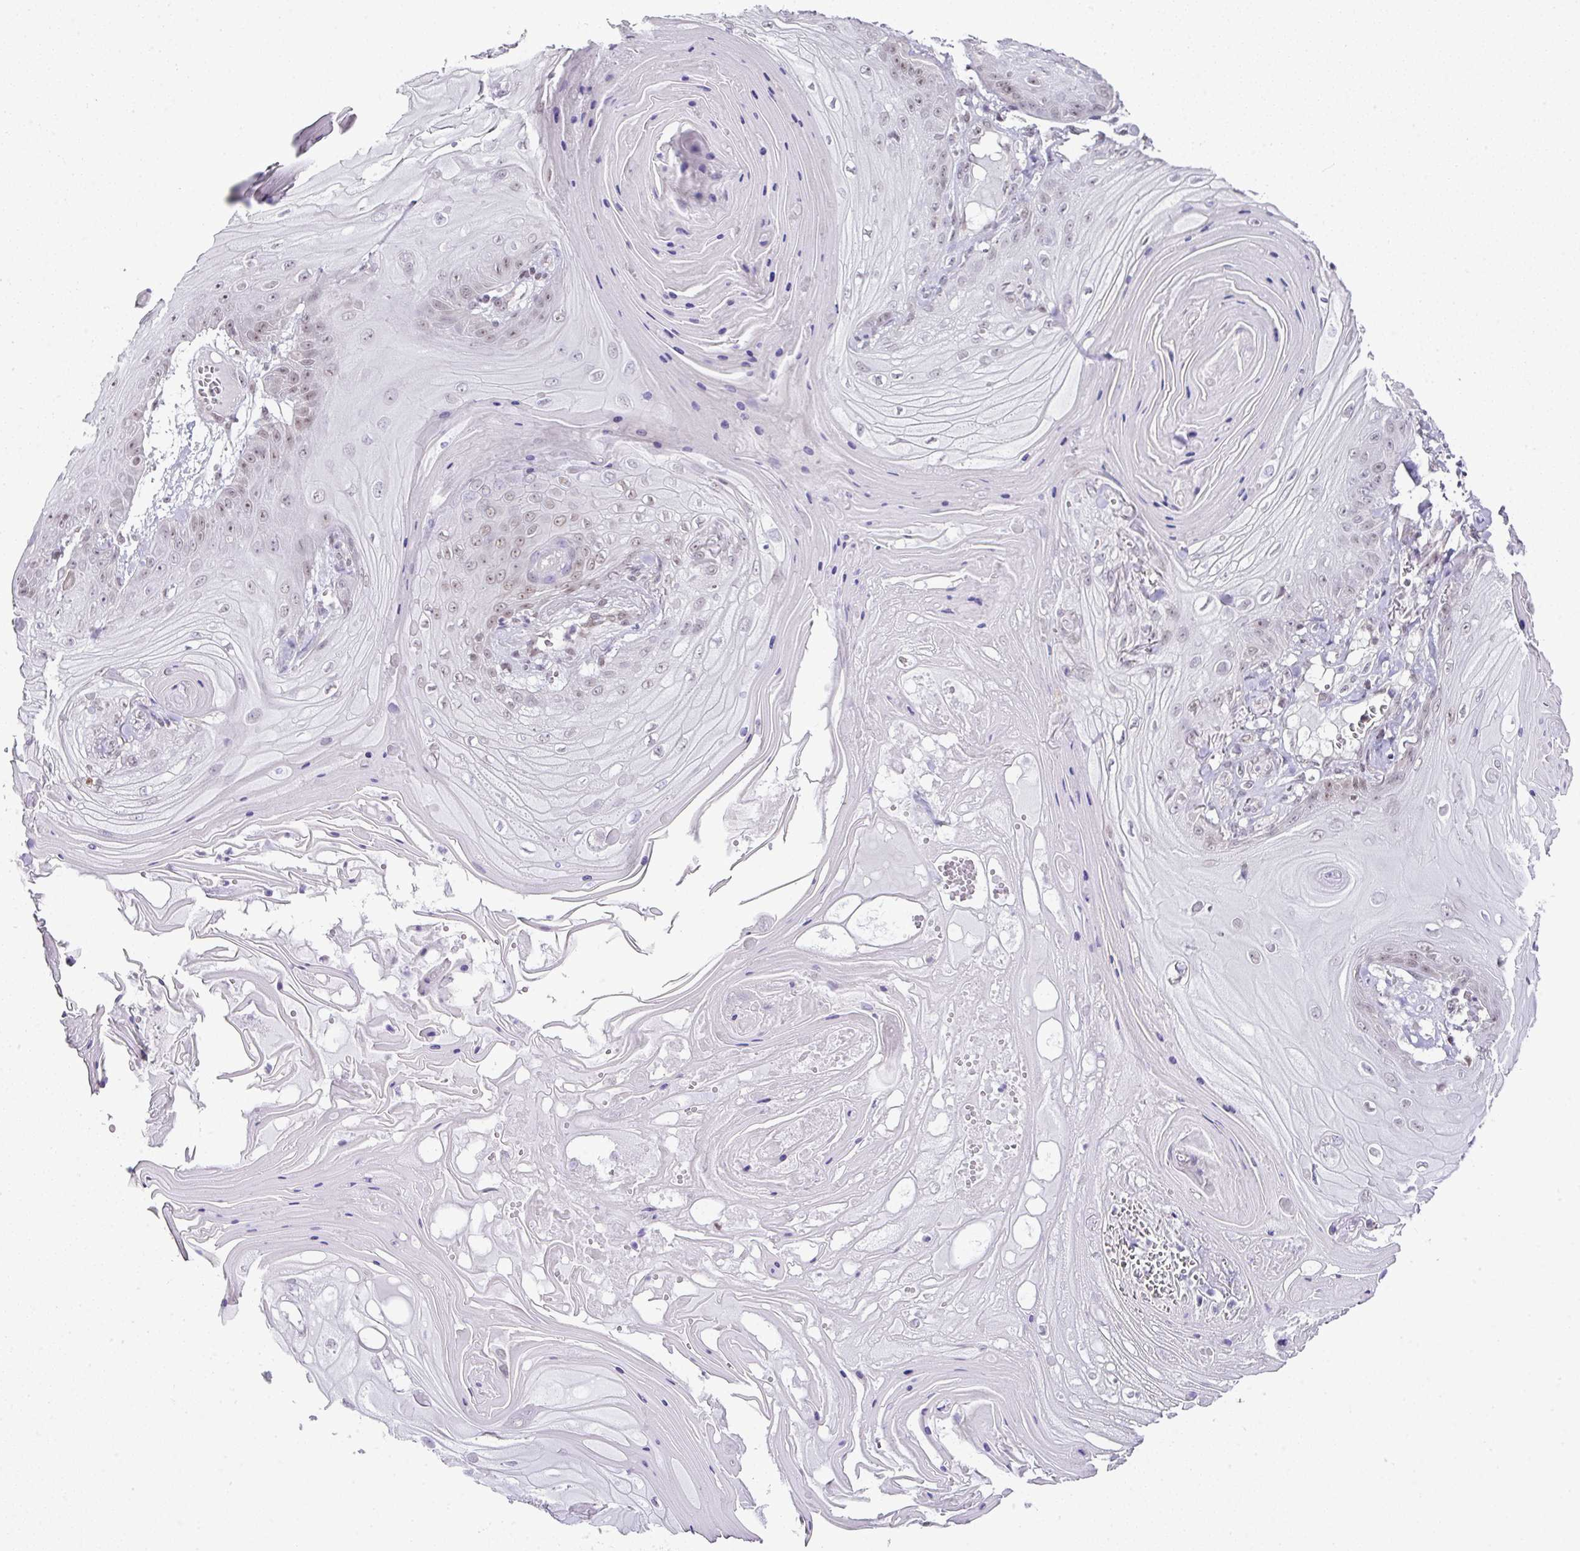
{"staining": {"intensity": "weak", "quantity": "<25%", "location": "nuclear"}, "tissue": "skin cancer", "cell_type": "Tumor cells", "image_type": "cancer", "snomed": [{"axis": "morphology", "description": "Squamous cell carcinoma, NOS"}, {"axis": "topography", "description": "Skin"}], "caption": "This is an immunohistochemistry micrograph of skin cancer (squamous cell carcinoma). There is no staining in tumor cells.", "gene": "FAM32A", "patient": {"sex": "male", "age": 74}}